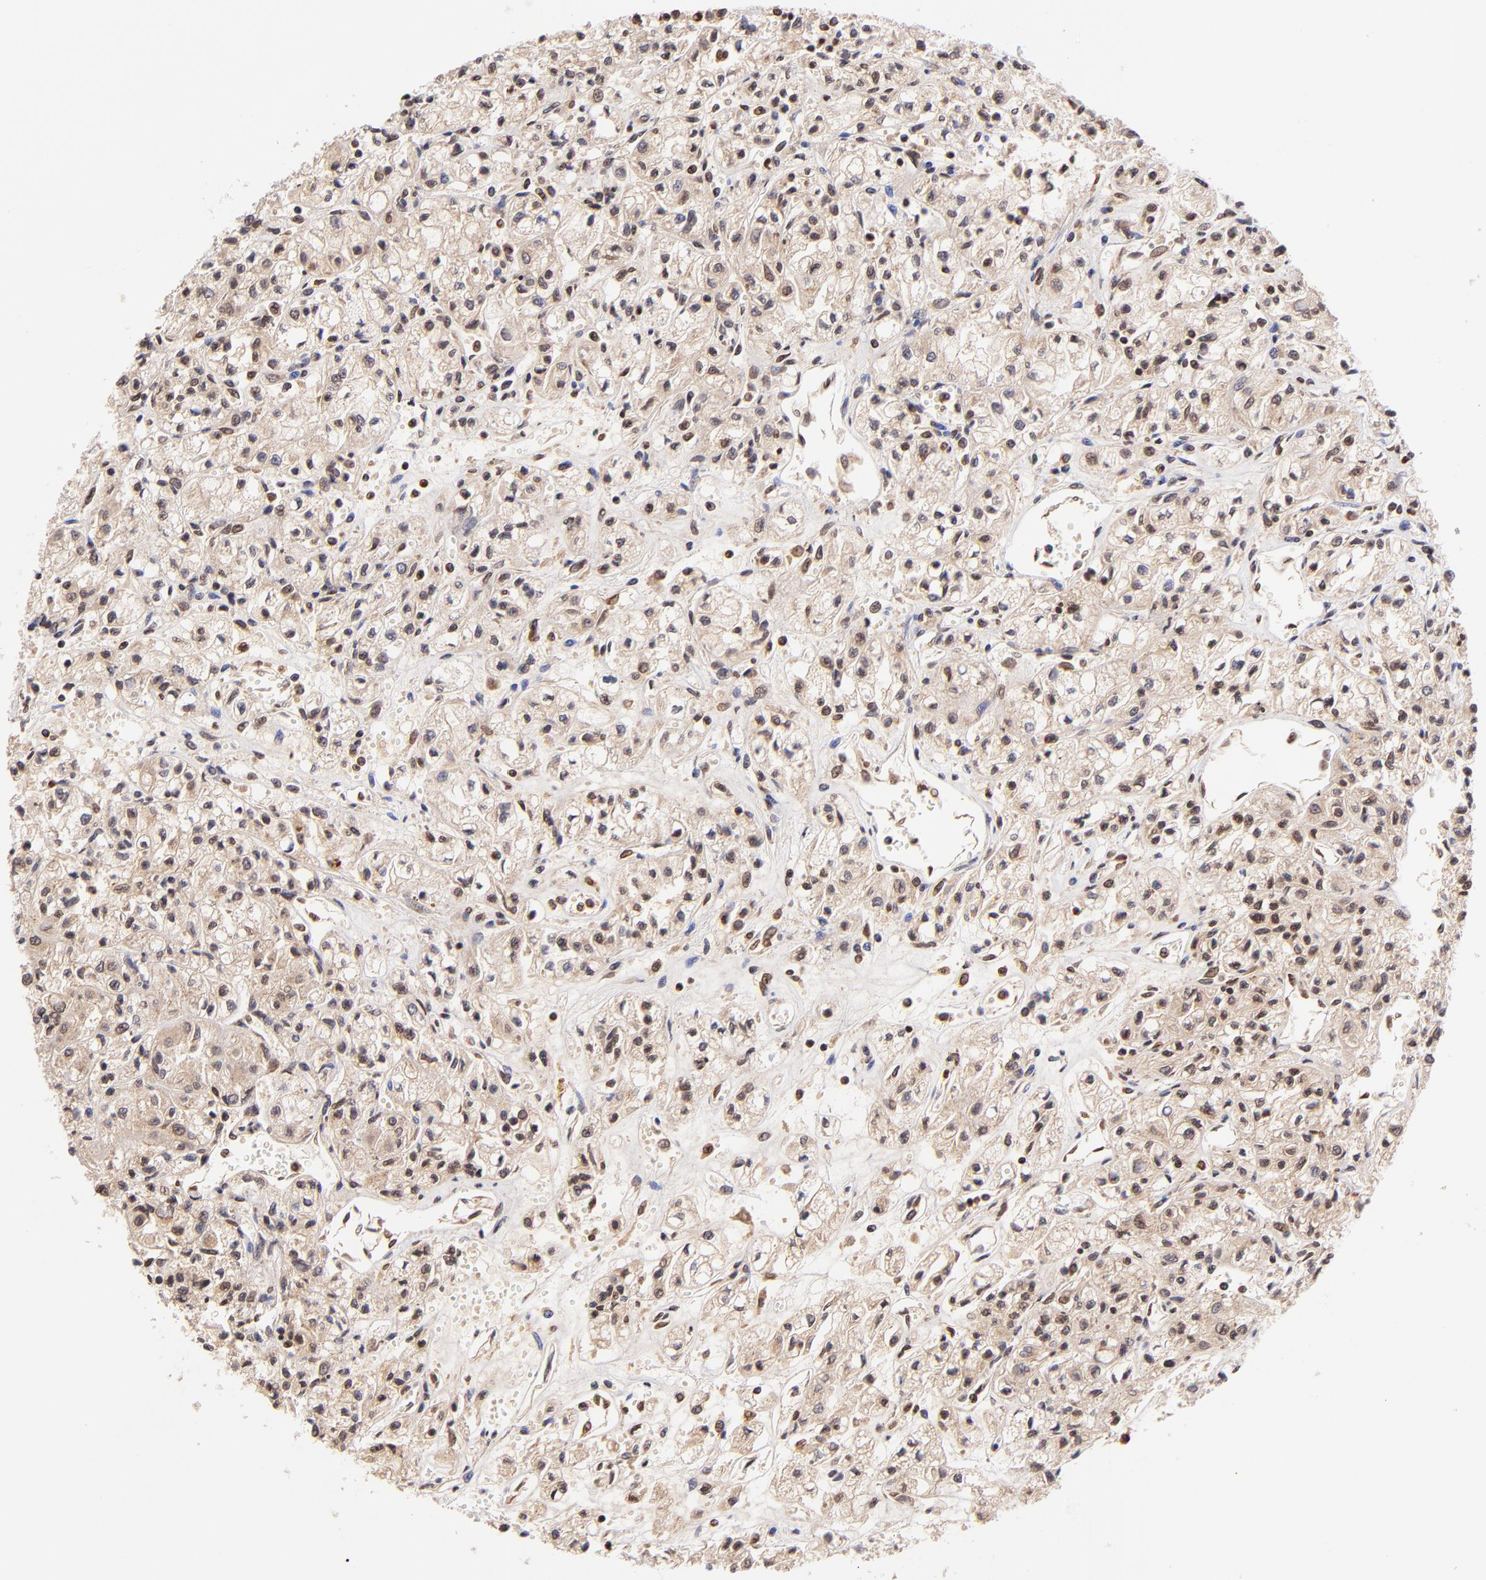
{"staining": {"intensity": "weak", "quantity": ">75%", "location": "cytoplasmic/membranous"}, "tissue": "renal cancer", "cell_type": "Tumor cells", "image_type": "cancer", "snomed": [{"axis": "morphology", "description": "Adenocarcinoma, NOS"}, {"axis": "topography", "description": "Kidney"}], "caption": "Immunohistochemistry (IHC) (DAB (3,3'-diaminobenzidine)) staining of renal cancer (adenocarcinoma) exhibits weak cytoplasmic/membranous protein positivity in approximately >75% of tumor cells.", "gene": "WDR25", "patient": {"sex": "male", "age": 78}}